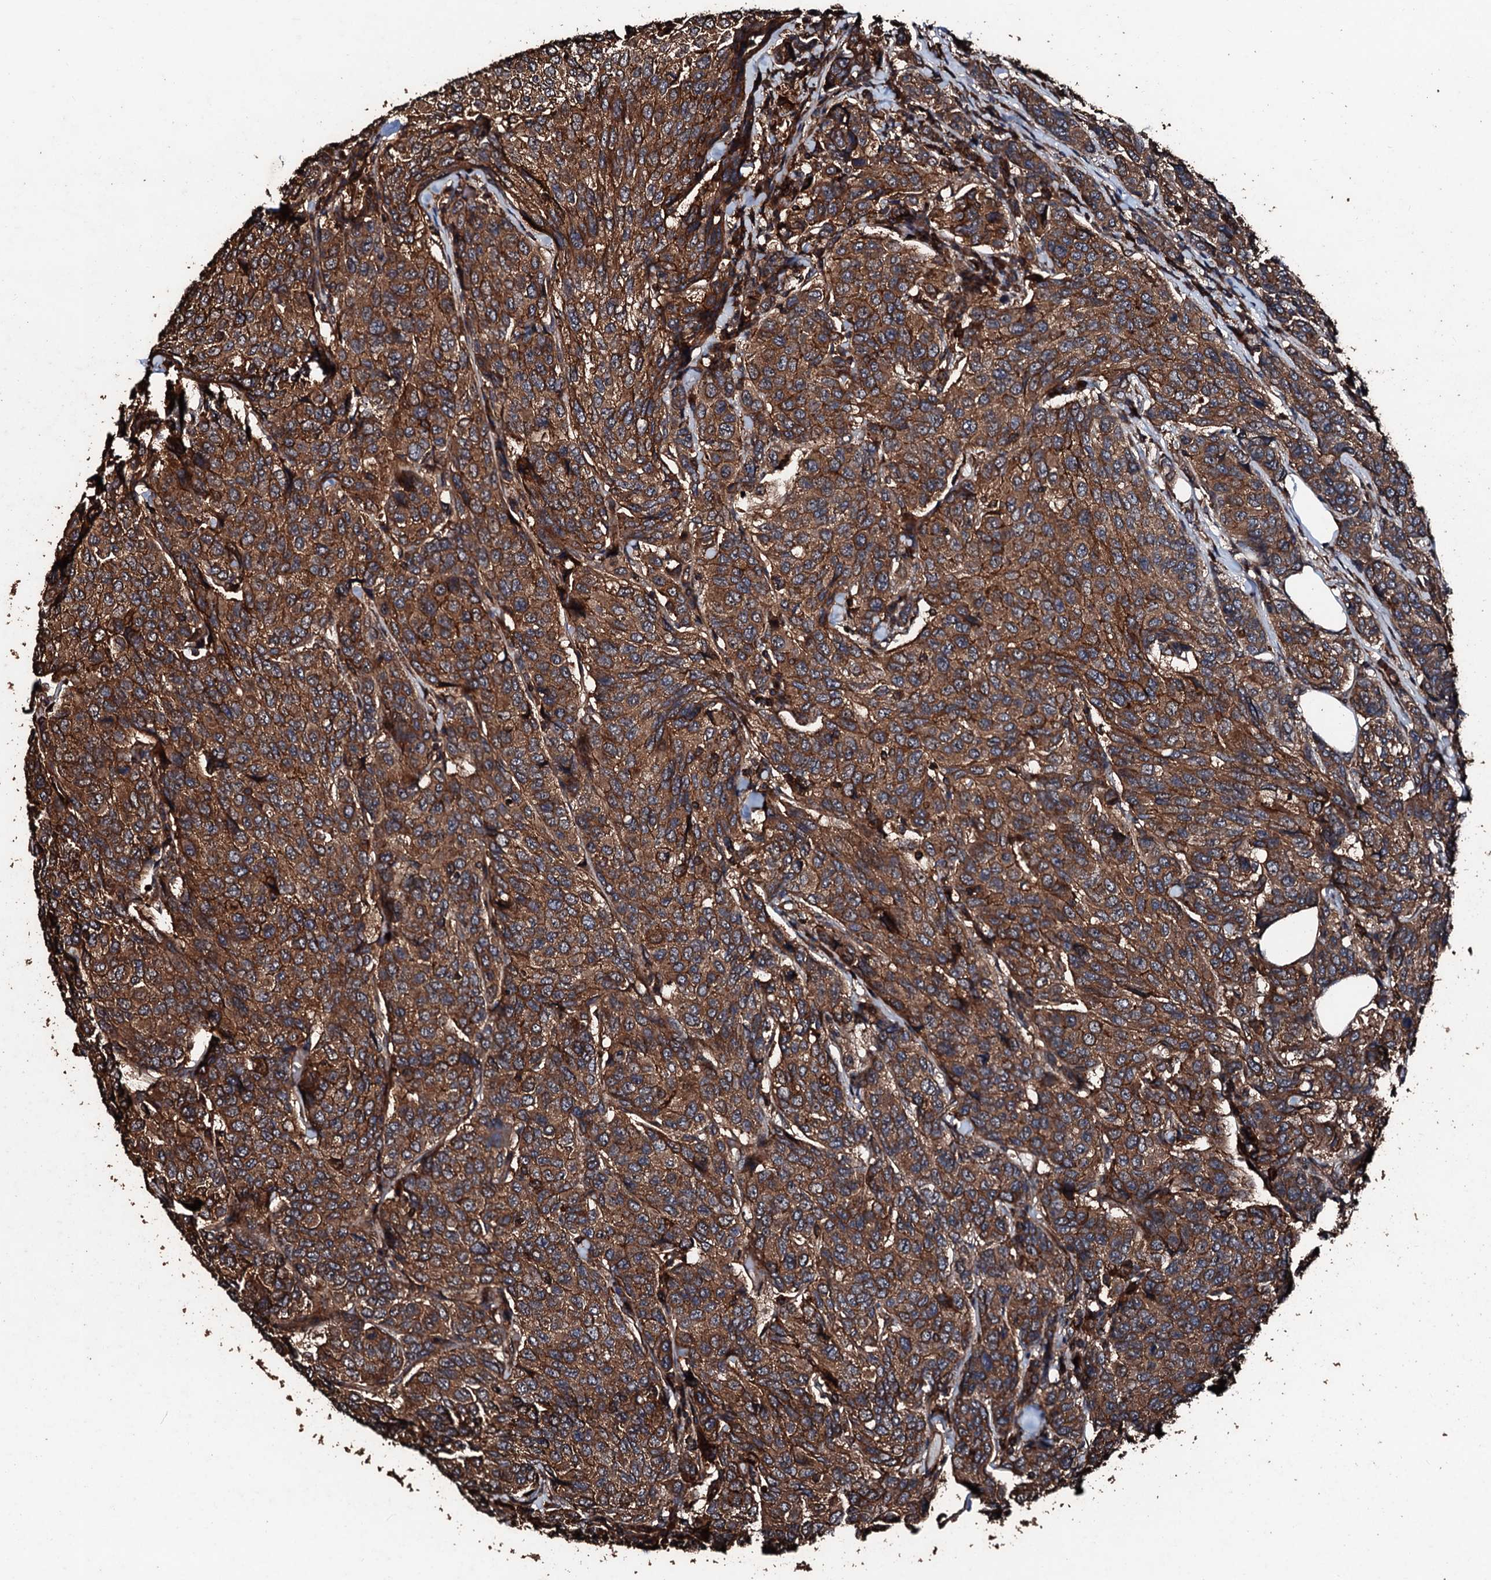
{"staining": {"intensity": "strong", "quantity": ">75%", "location": "cytoplasmic/membranous"}, "tissue": "breast cancer", "cell_type": "Tumor cells", "image_type": "cancer", "snomed": [{"axis": "morphology", "description": "Duct carcinoma"}, {"axis": "topography", "description": "Breast"}], "caption": "IHC staining of breast invasive ductal carcinoma, which demonstrates high levels of strong cytoplasmic/membranous positivity in approximately >75% of tumor cells indicating strong cytoplasmic/membranous protein staining. The staining was performed using DAB (3,3'-diaminobenzidine) (brown) for protein detection and nuclei were counterstained in hematoxylin (blue).", "gene": "KIF18A", "patient": {"sex": "female", "age": 55}}